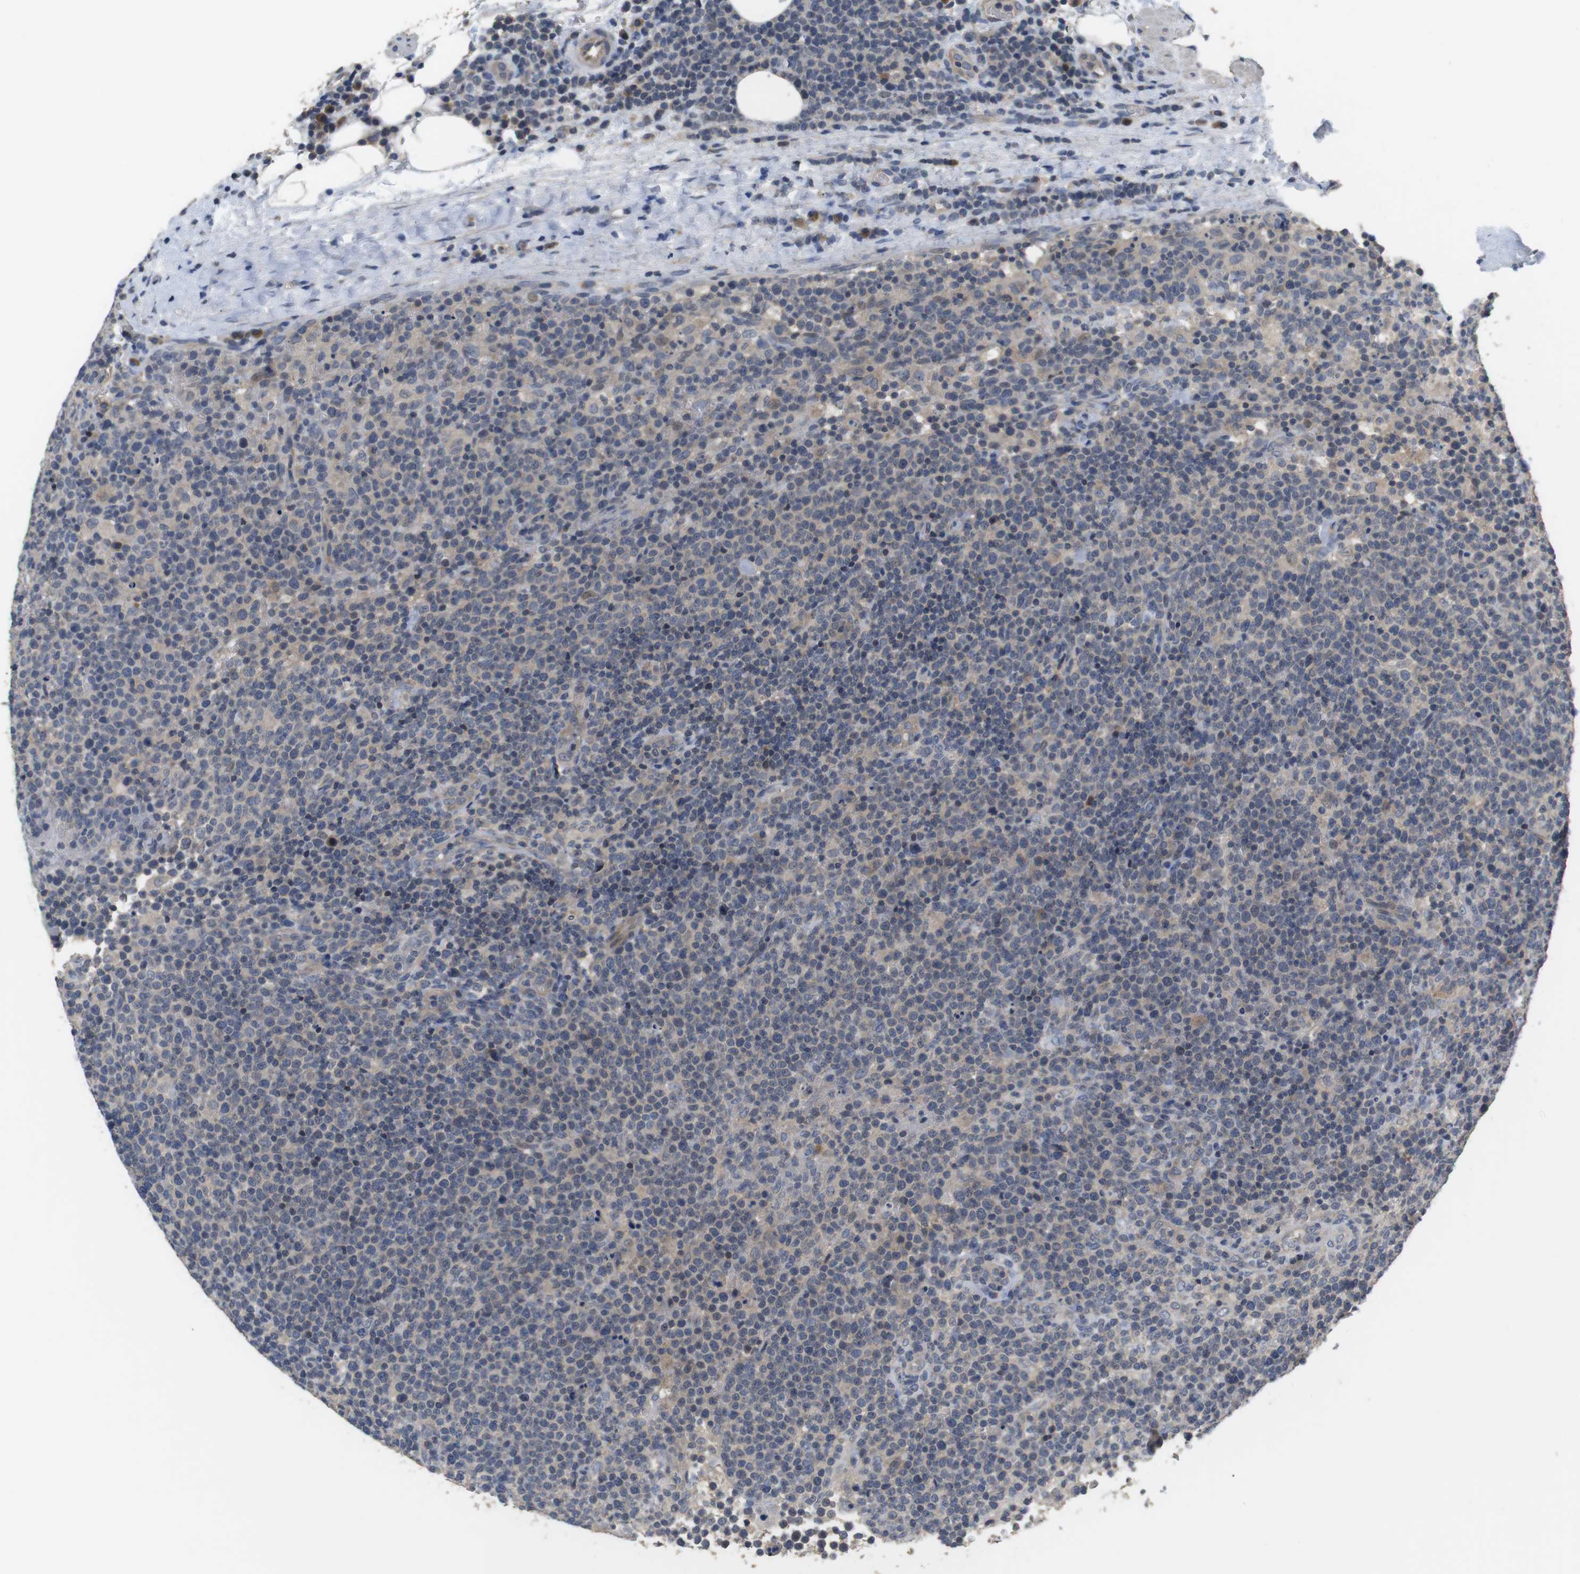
{"staining": {"intensity": "weak", "quantity": "<25%", "location": "cytoplasmic/membranous"}, "tissue": "lymphoma", "cell_type": "Tumor cells", "image_type": "cancer", "snomed": [{"axis": "morphology", "description": "Malignant lymphoma, non-Hodgkin's type, High grade"}, {"axis": "topography", "description": "Lymph node"}], "caption": "Lymphoma was stained to show a protein in brown. There is no significant positivity in tumor cells. (DAB (3,3'-diaminobenzidine) immunohistochemistry with hematoxylin counter stain).", "gene": "ADGRL3", "patient": {"sex": "male", "age": 61}}